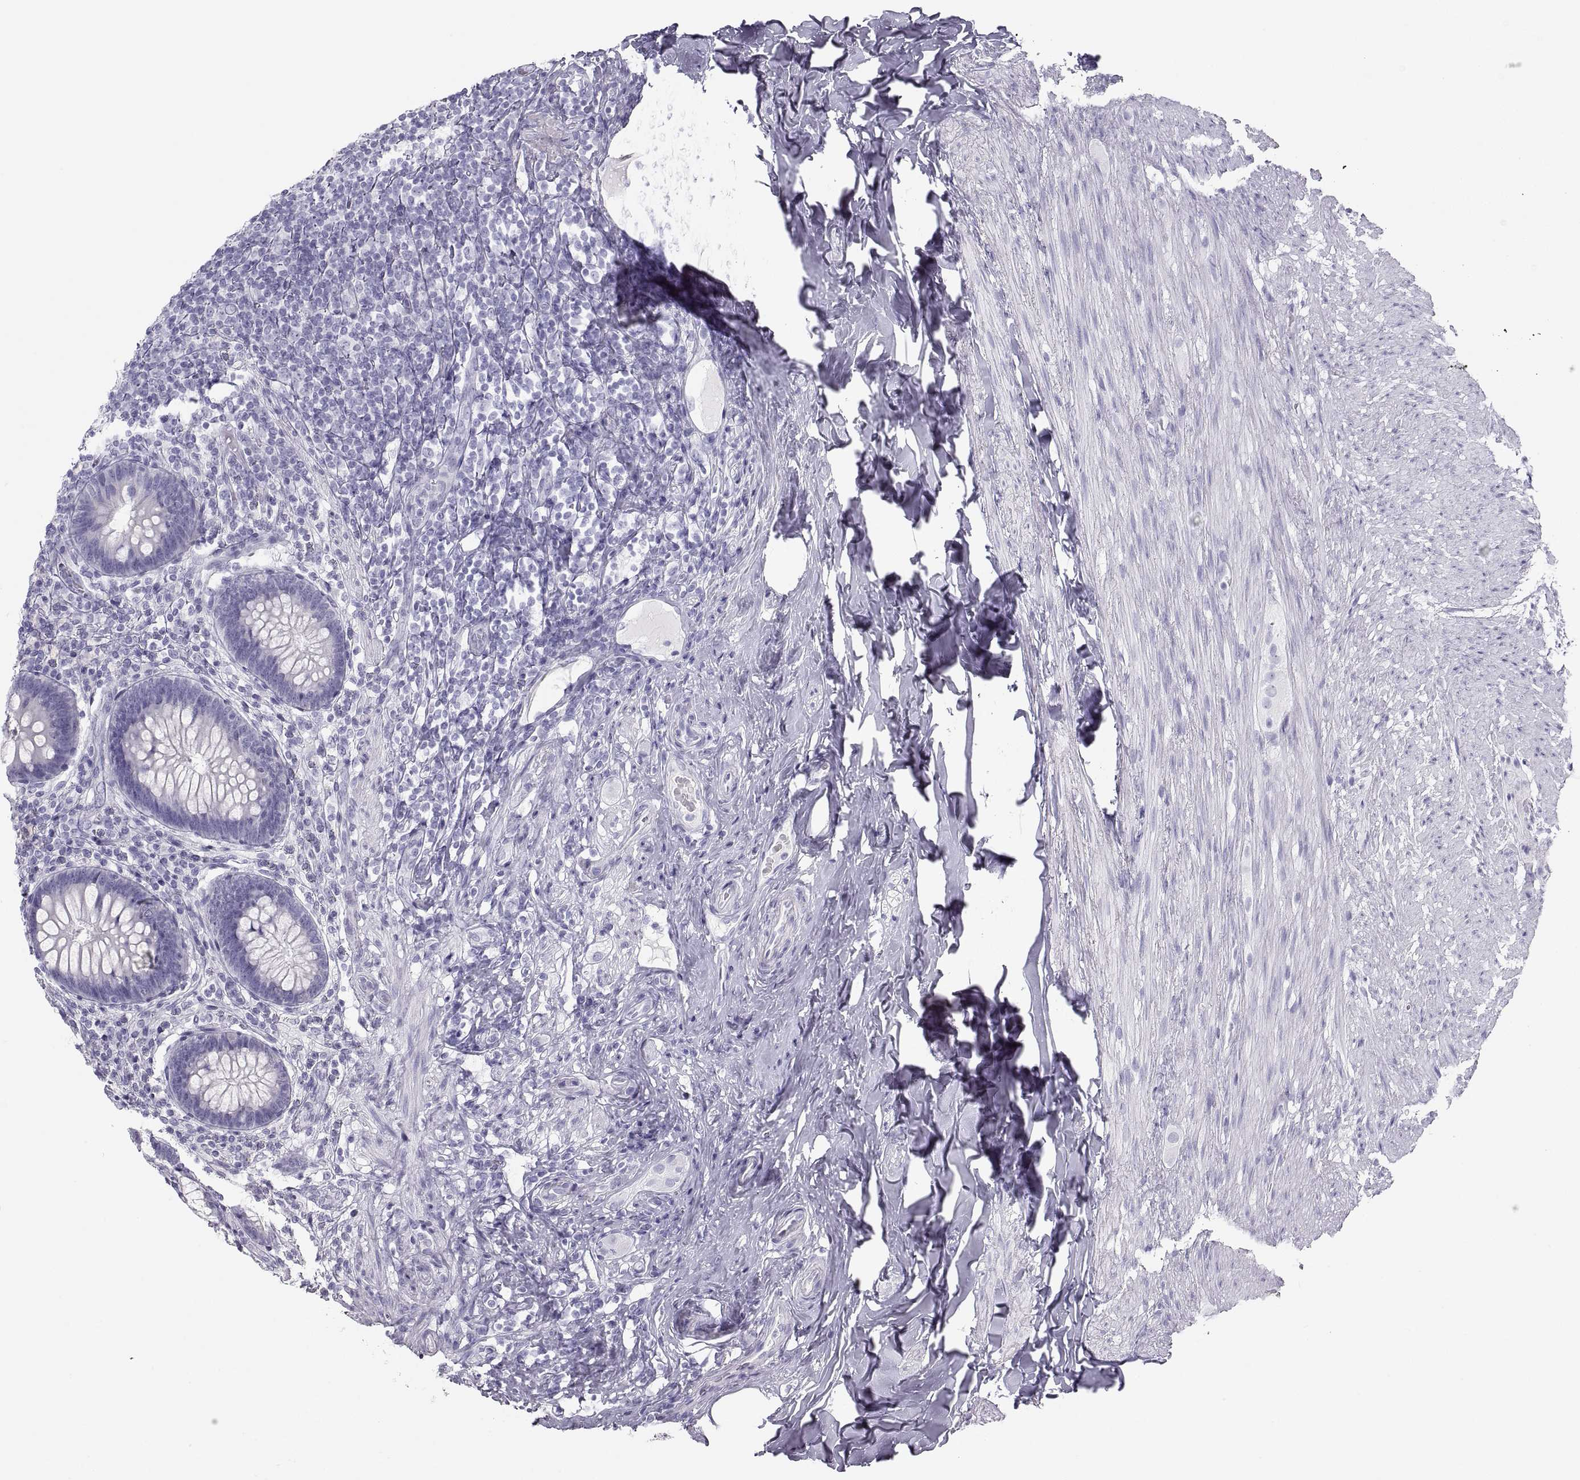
{"staining": {"intensity": "negative", "quantity": "none", "location": "none"}, "tissue": "appendix", "cell_type": "Glandular cells", "image_type": "normal", "snomed": [{"axis": "morphology", "description": "Normal tissue, NOS"}, {"axis": "topography", "description": "Appendix"}], "caption": "Immunohistochemistry of normal appendix exhibits no staining in glandular cells. (IHC, brightfield microscopy, high magnification).", "gene": "SEMG1", "patient": {"sex": "male", "age": 47}}